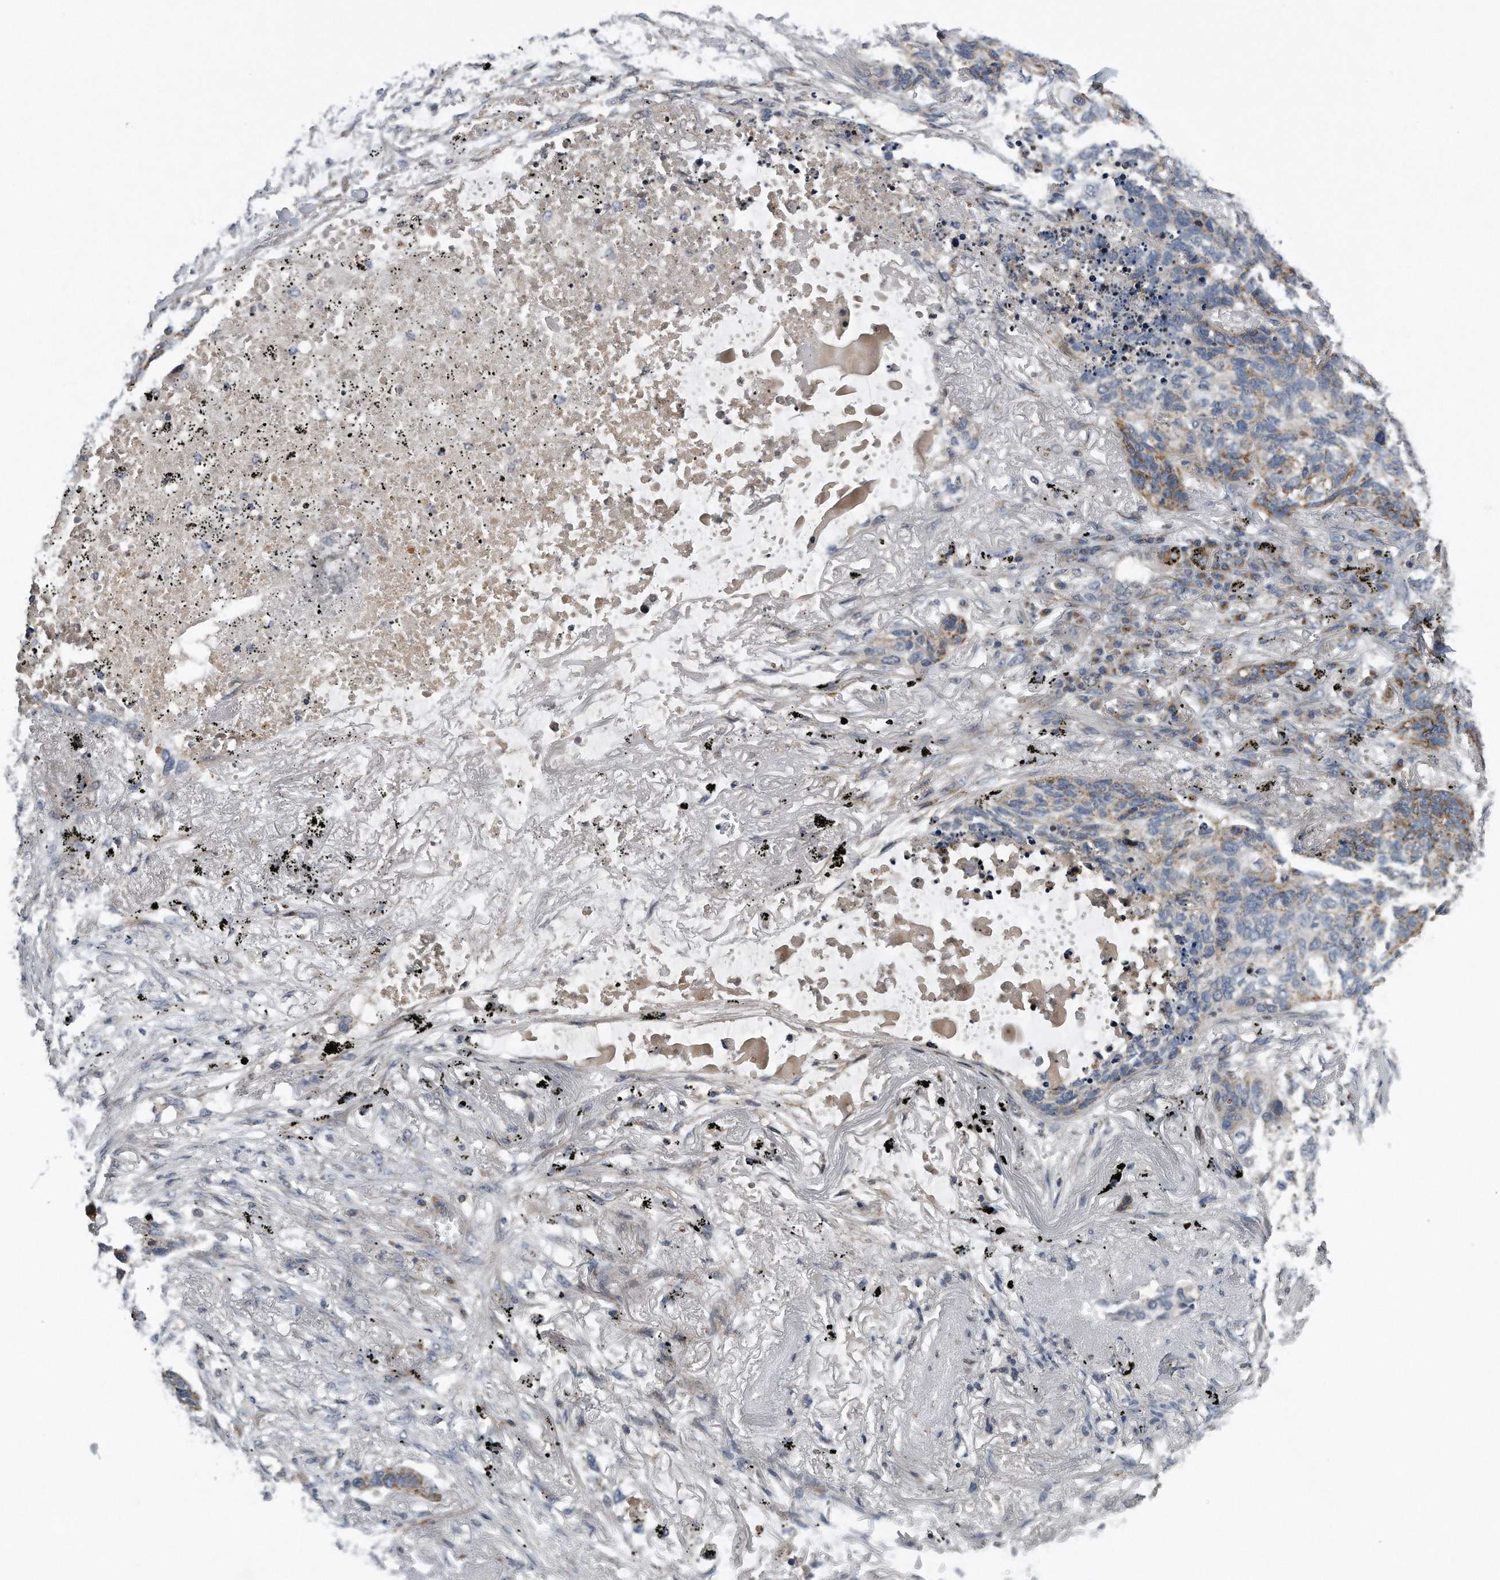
{"staining": {"intensity": "moderate", "quantity": "<25%", "location": "cytoplasmic/membranous"}, "tissue": "lung cancer", "cell_type": "Tumor cells", "image_type": "cancer", "snomed": [{"axis": "morphology", "description": "Squamous cell carcinoma, NOS"}, {"axis": "topography", "description": "Lung"}], "caption": "This photomicrograph displays IHC staining of lung cancer (squamous cell carcinoma), with low moderate cytoplasmic/membranous expression in approximately <25% of tumor cells.", "gene": "LYRM4", "patient": {"sex": "female", "age": 63}}